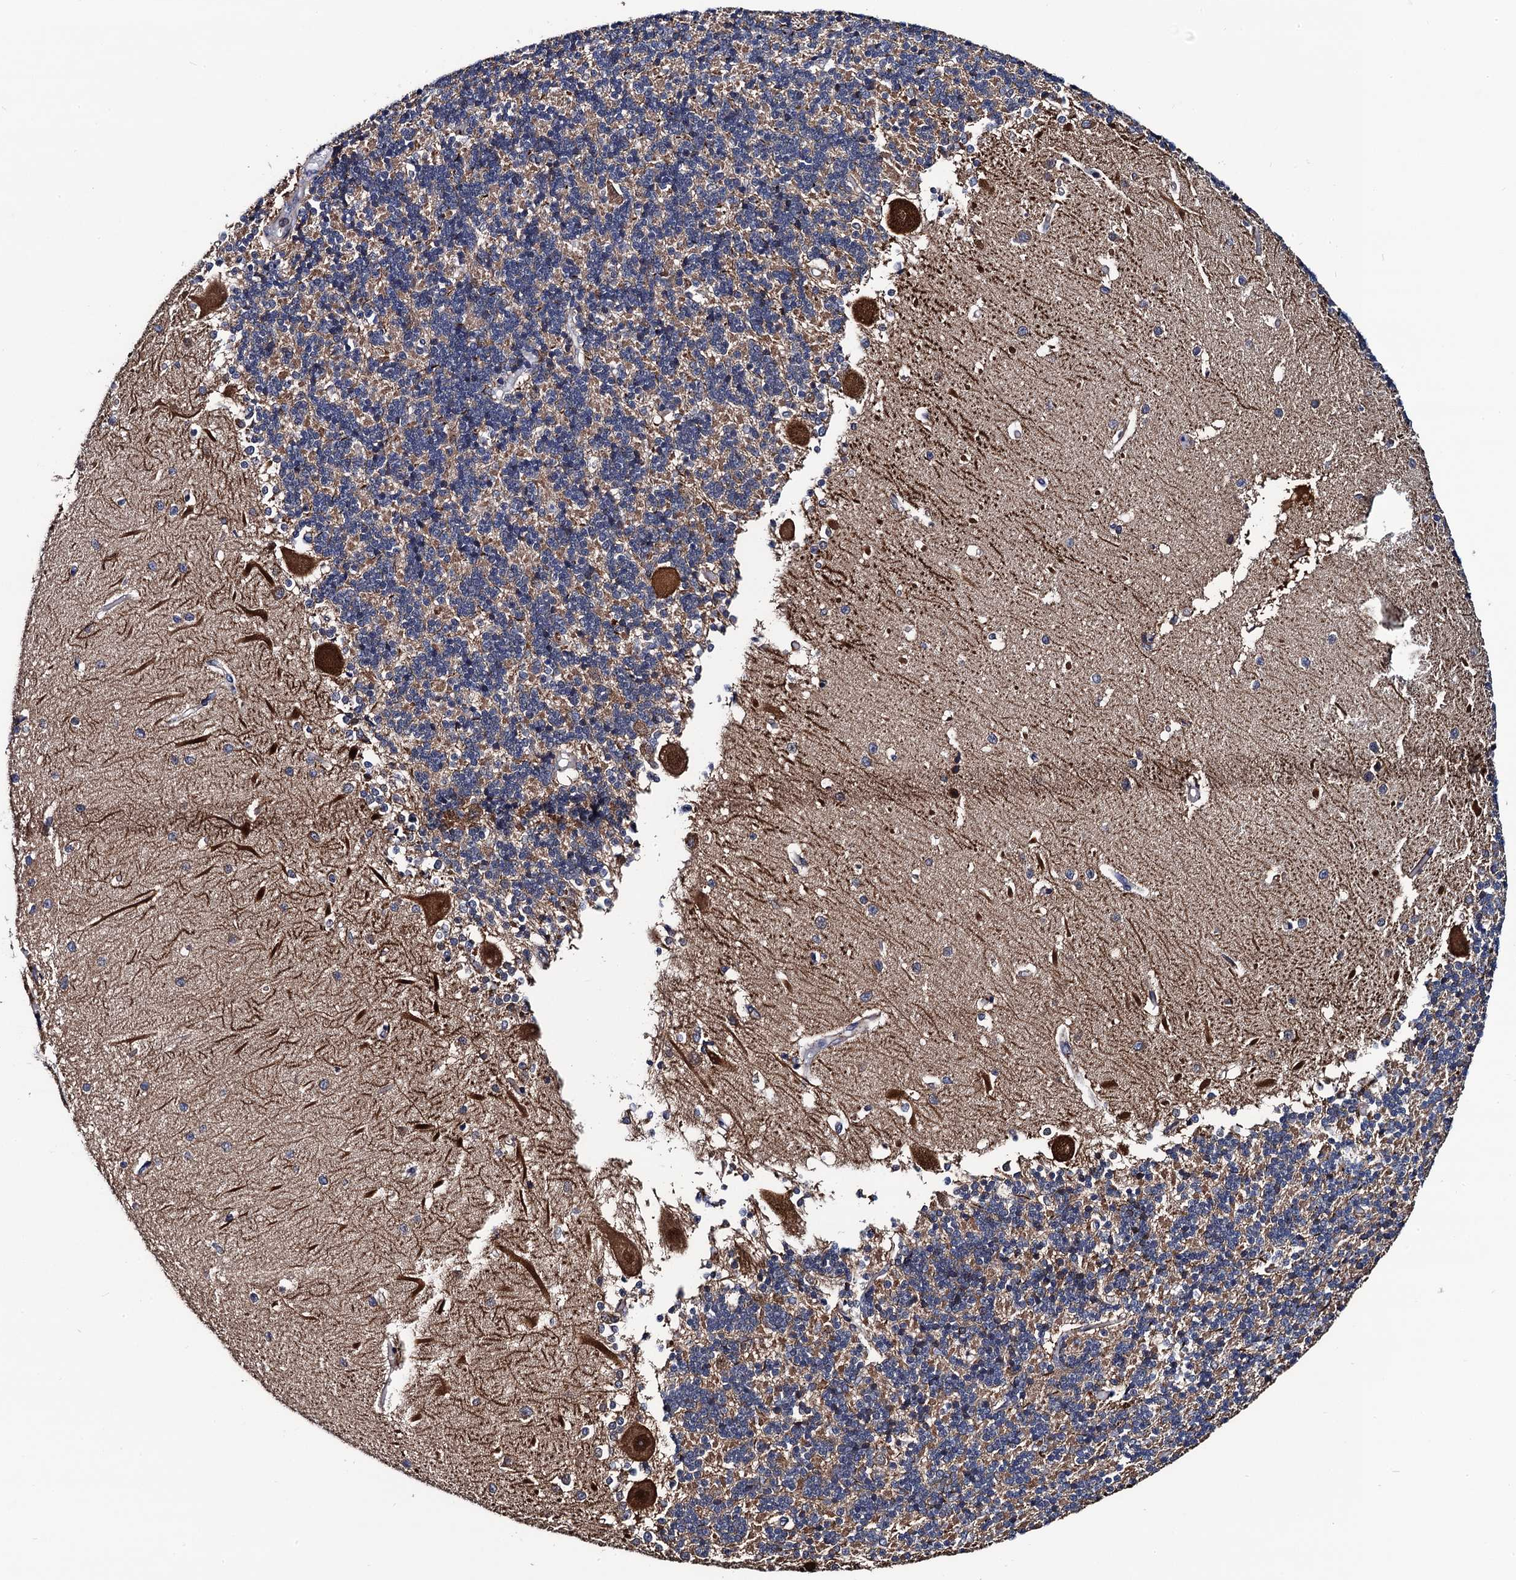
{"staining": {"intensity": "moderate", "quantity": "25%-75%", "location": "cytoplasmic/membranous"}, "tissue": "cerebellum", "cell_type": "Cells in granular layer", "image_type": "normal", "snomed": [{"axis": "morphology", "description": "Normal tissue, NOS"}, {"axis": "topography", "description": "Cerebellum"}], "caption": "This is a micrograph of immunohistochemistry staining of unremarkable cerebellum, which shows moderate positivity in the cytoplasmic/membranous of cells in granular layer.", "gene": "PTCD3", "patient": {"sex": "male", "age": 37}}